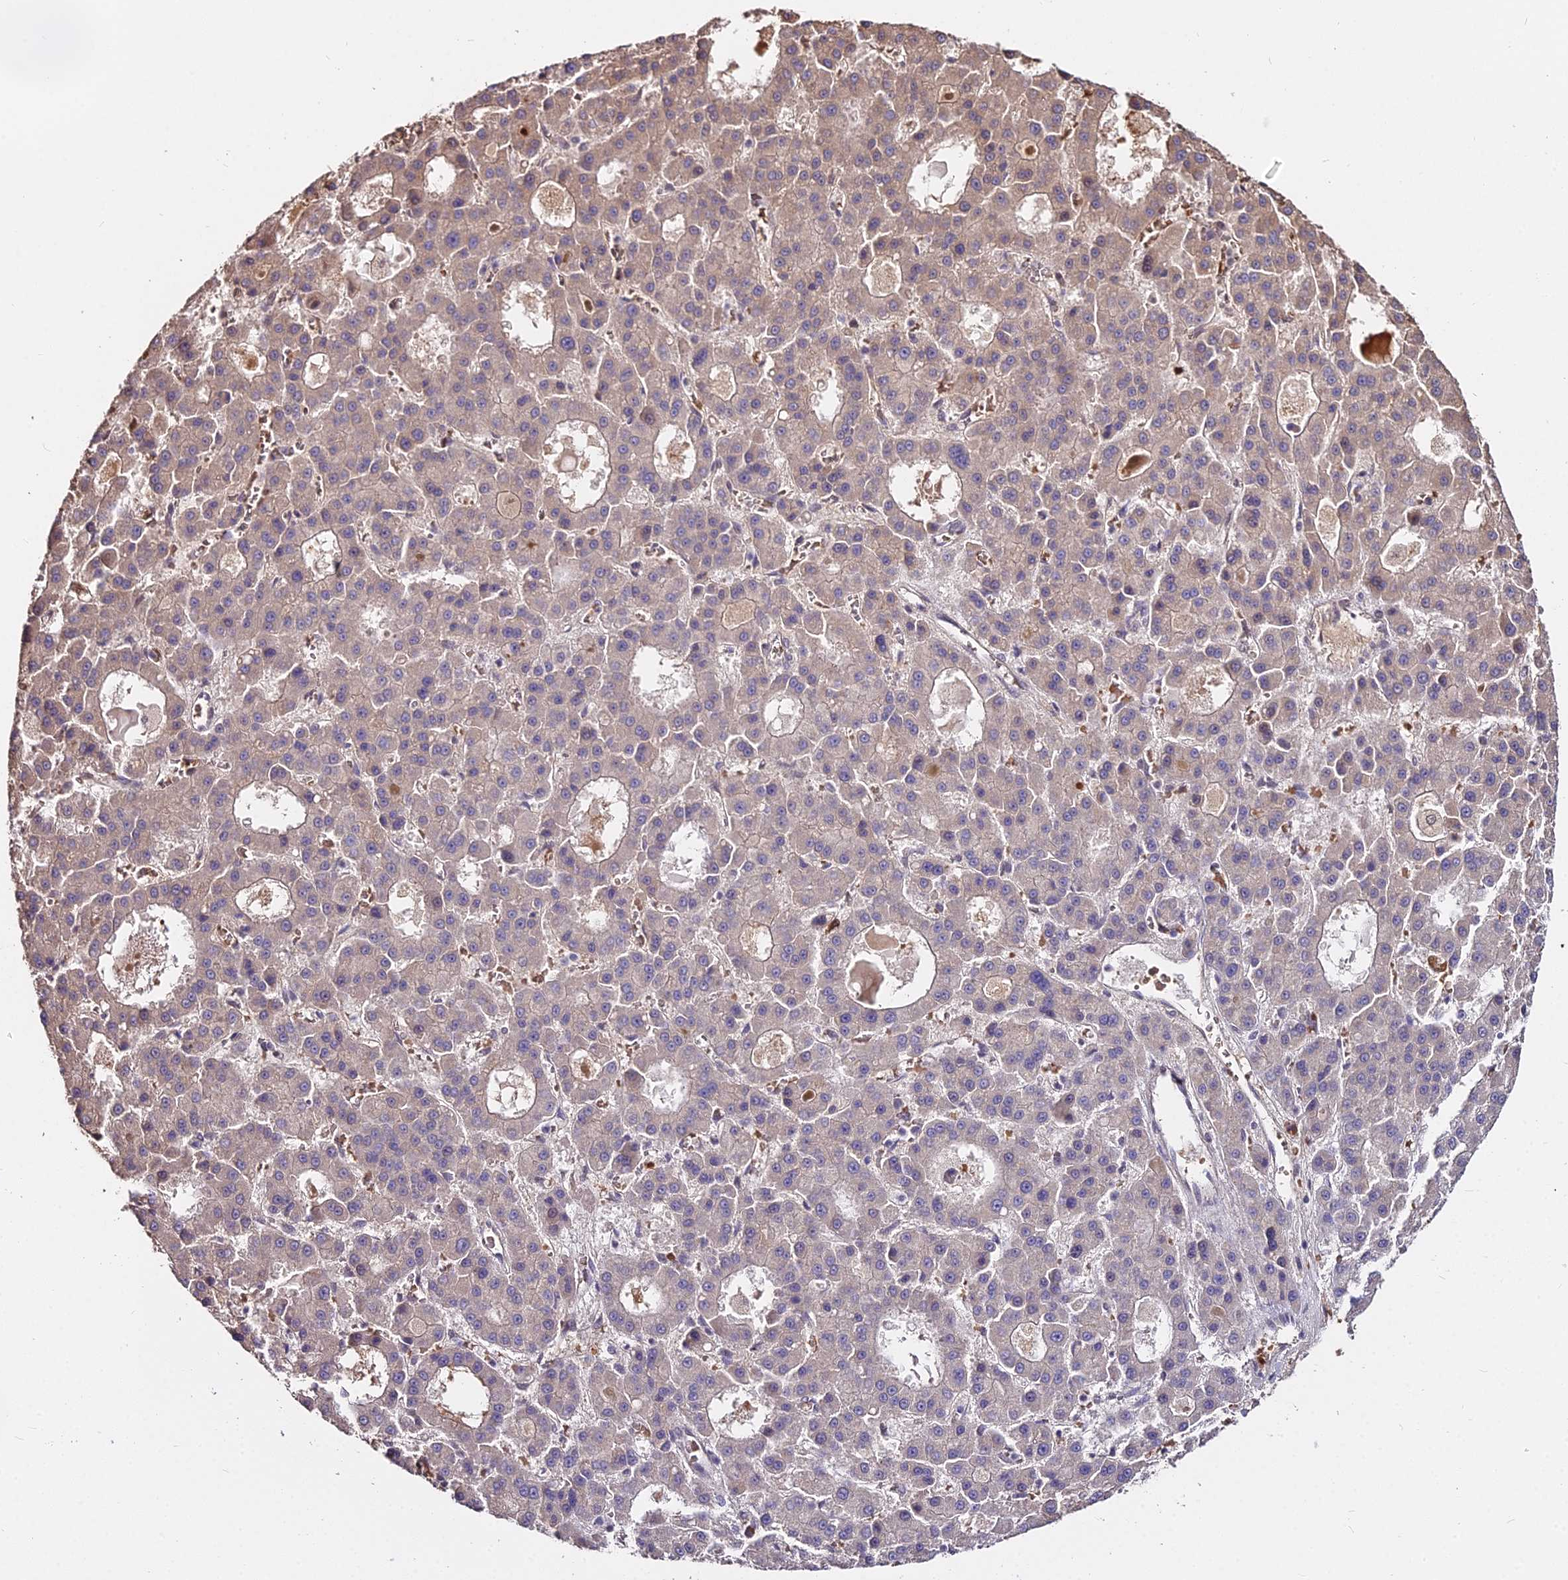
{"staining": {"intensity": "weak", "quantity": "<25%", "location": "cytoplasmic/membranous"}, "tissue": "liver cancer", "cell_type": "Tumor cells", "image_type": "cancer", "snomed": [{"axis": "morphology", "description": "Carcinoma, Hepatocellular, NOS"}, {"axis": "topography", "description": "Liver"}], "caption": "Tumor cells are negative for brown protein staining in liver hepatocellular carcinoma.", "gene": "ZDBF2", "patient": {"sex": "male", "age": 70}}